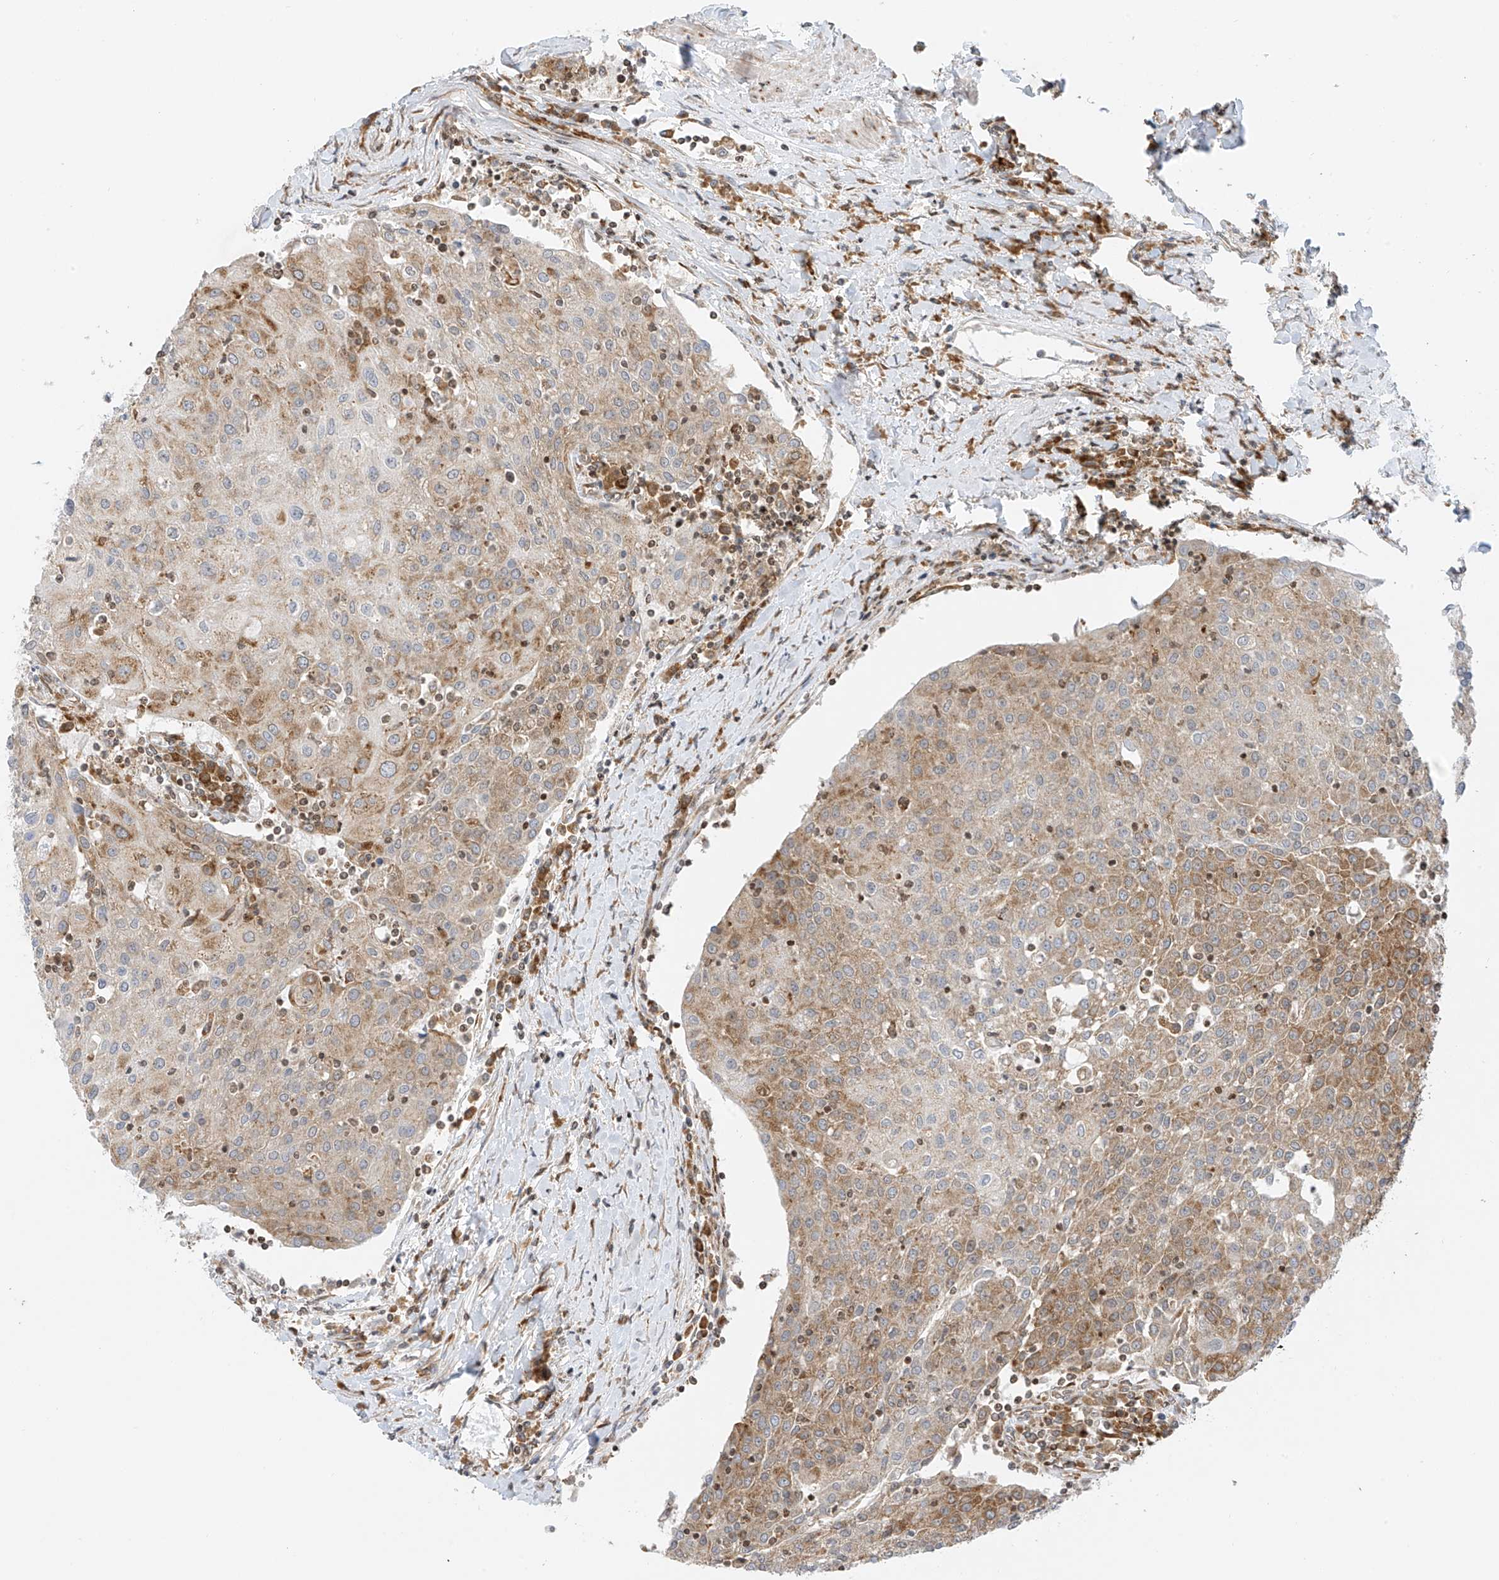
{"staining": {"intensity": "moderate", "quantity": ">75%", "location": "cytoplasmic/membranous"}, "tissue": "urothelial cancer", "cell_type": "Tumor cells", "image_type": "cancer", "snomed": [{"axis": "morphology", "description": "Urothelial carcinoma, High grade"}, {"axis": "topography", "description": "Urinary bladder"}], "caption": "This micrograph reveals immunohistochemistry (IHC) staining of human urothelial cancer, with medium moderate cytoplasmic/membranous positivity in about >75% of tumor cells.", "gene": "EDF1", "patient": {"sex": "female", "age": 85}}